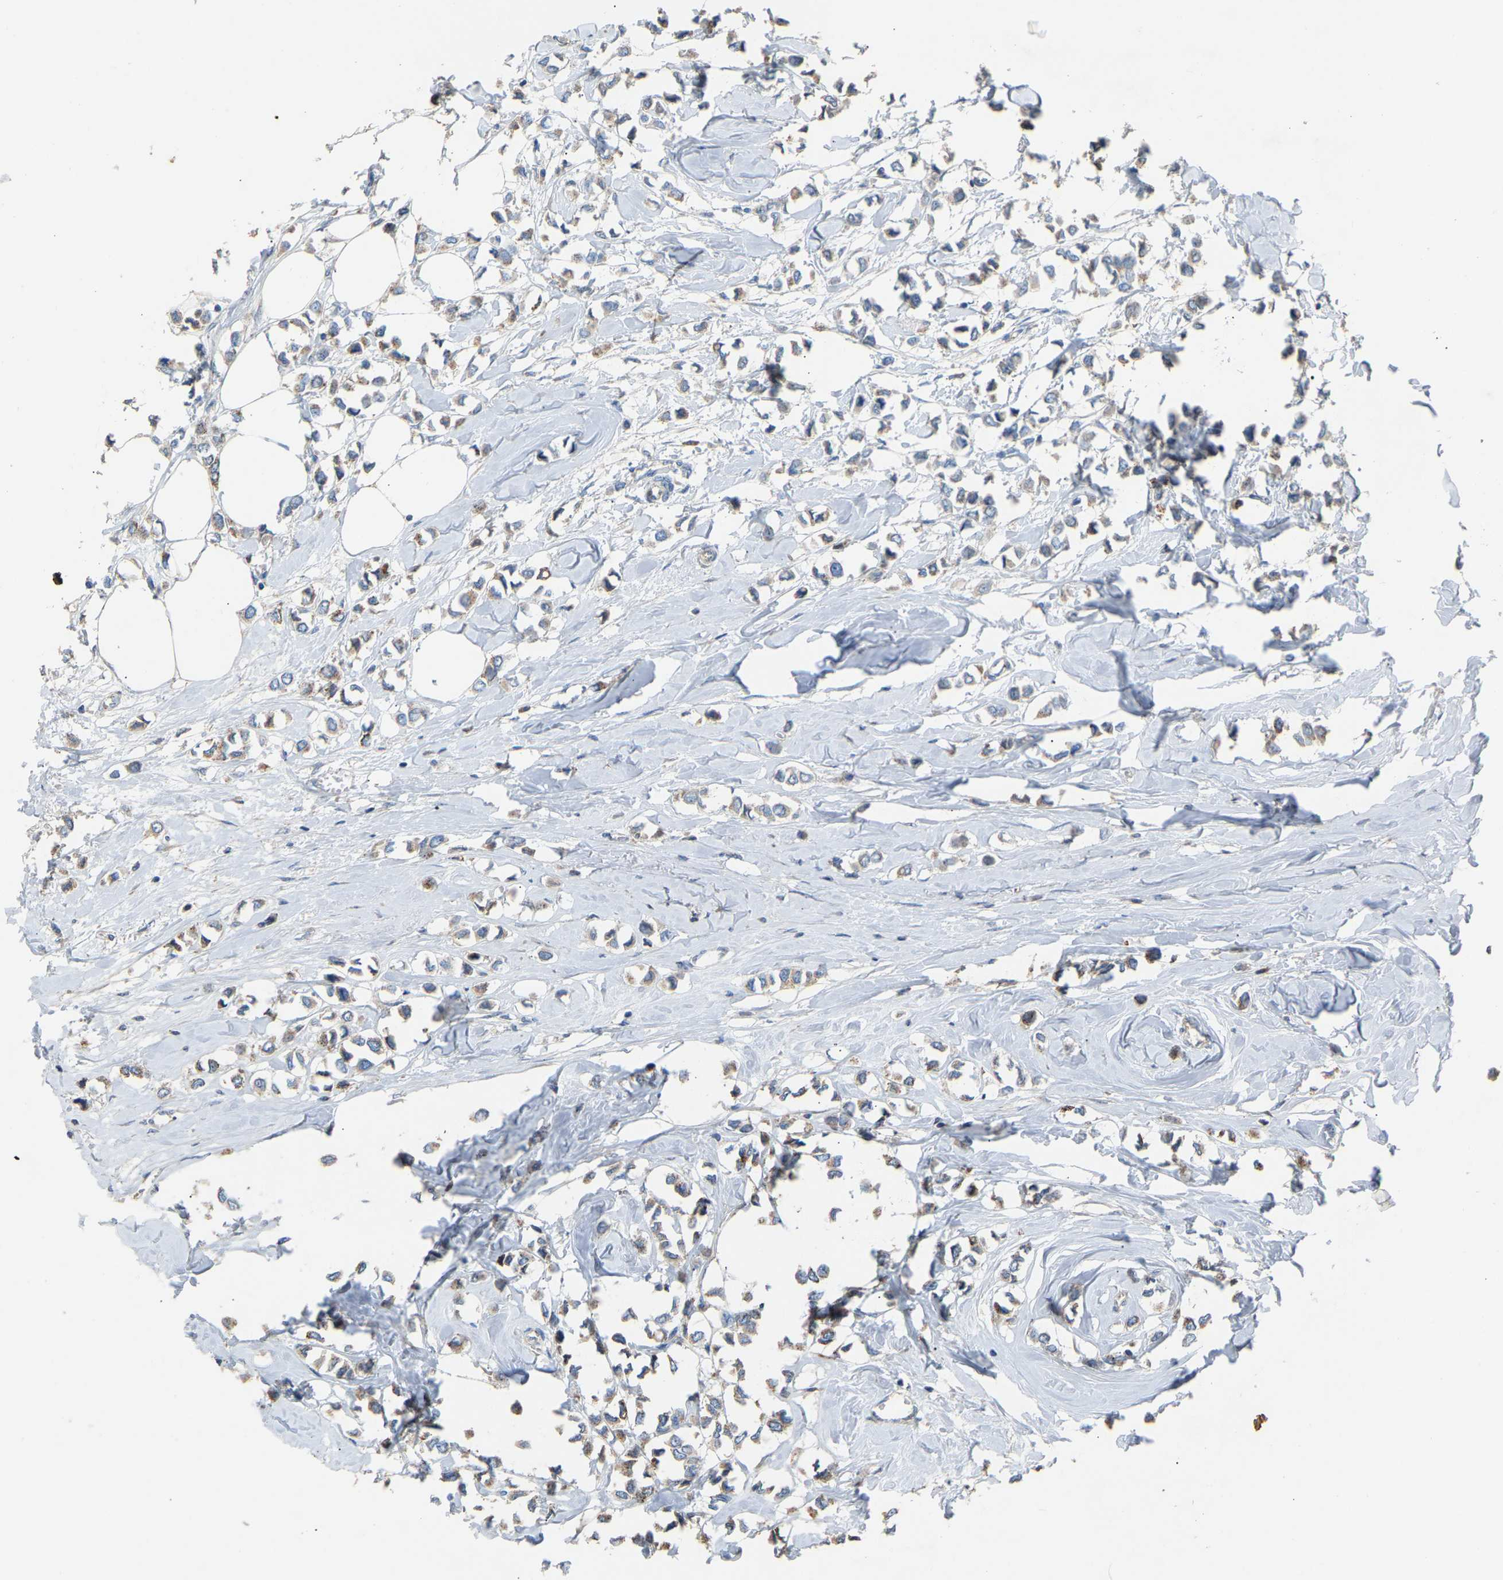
{"staining": {"intensity": "weak", "quantity": ">75%", "location": "cytoplasmic/membranous"}, "tissue": "breast cancer", "cell_type": "Tumor cells", "image_type": "cancer", "snomed": [{"axis": "morphology", "description": "Lobular carcinoma"}, {"axis": "topography", "description": "Breast"}], "caption": "Lobular carcinoma (breast) stained with a protein marker displays weak staining in tumor cells.", "gene": "RGP1", "patient": {"sex": "female", "age": 51}}